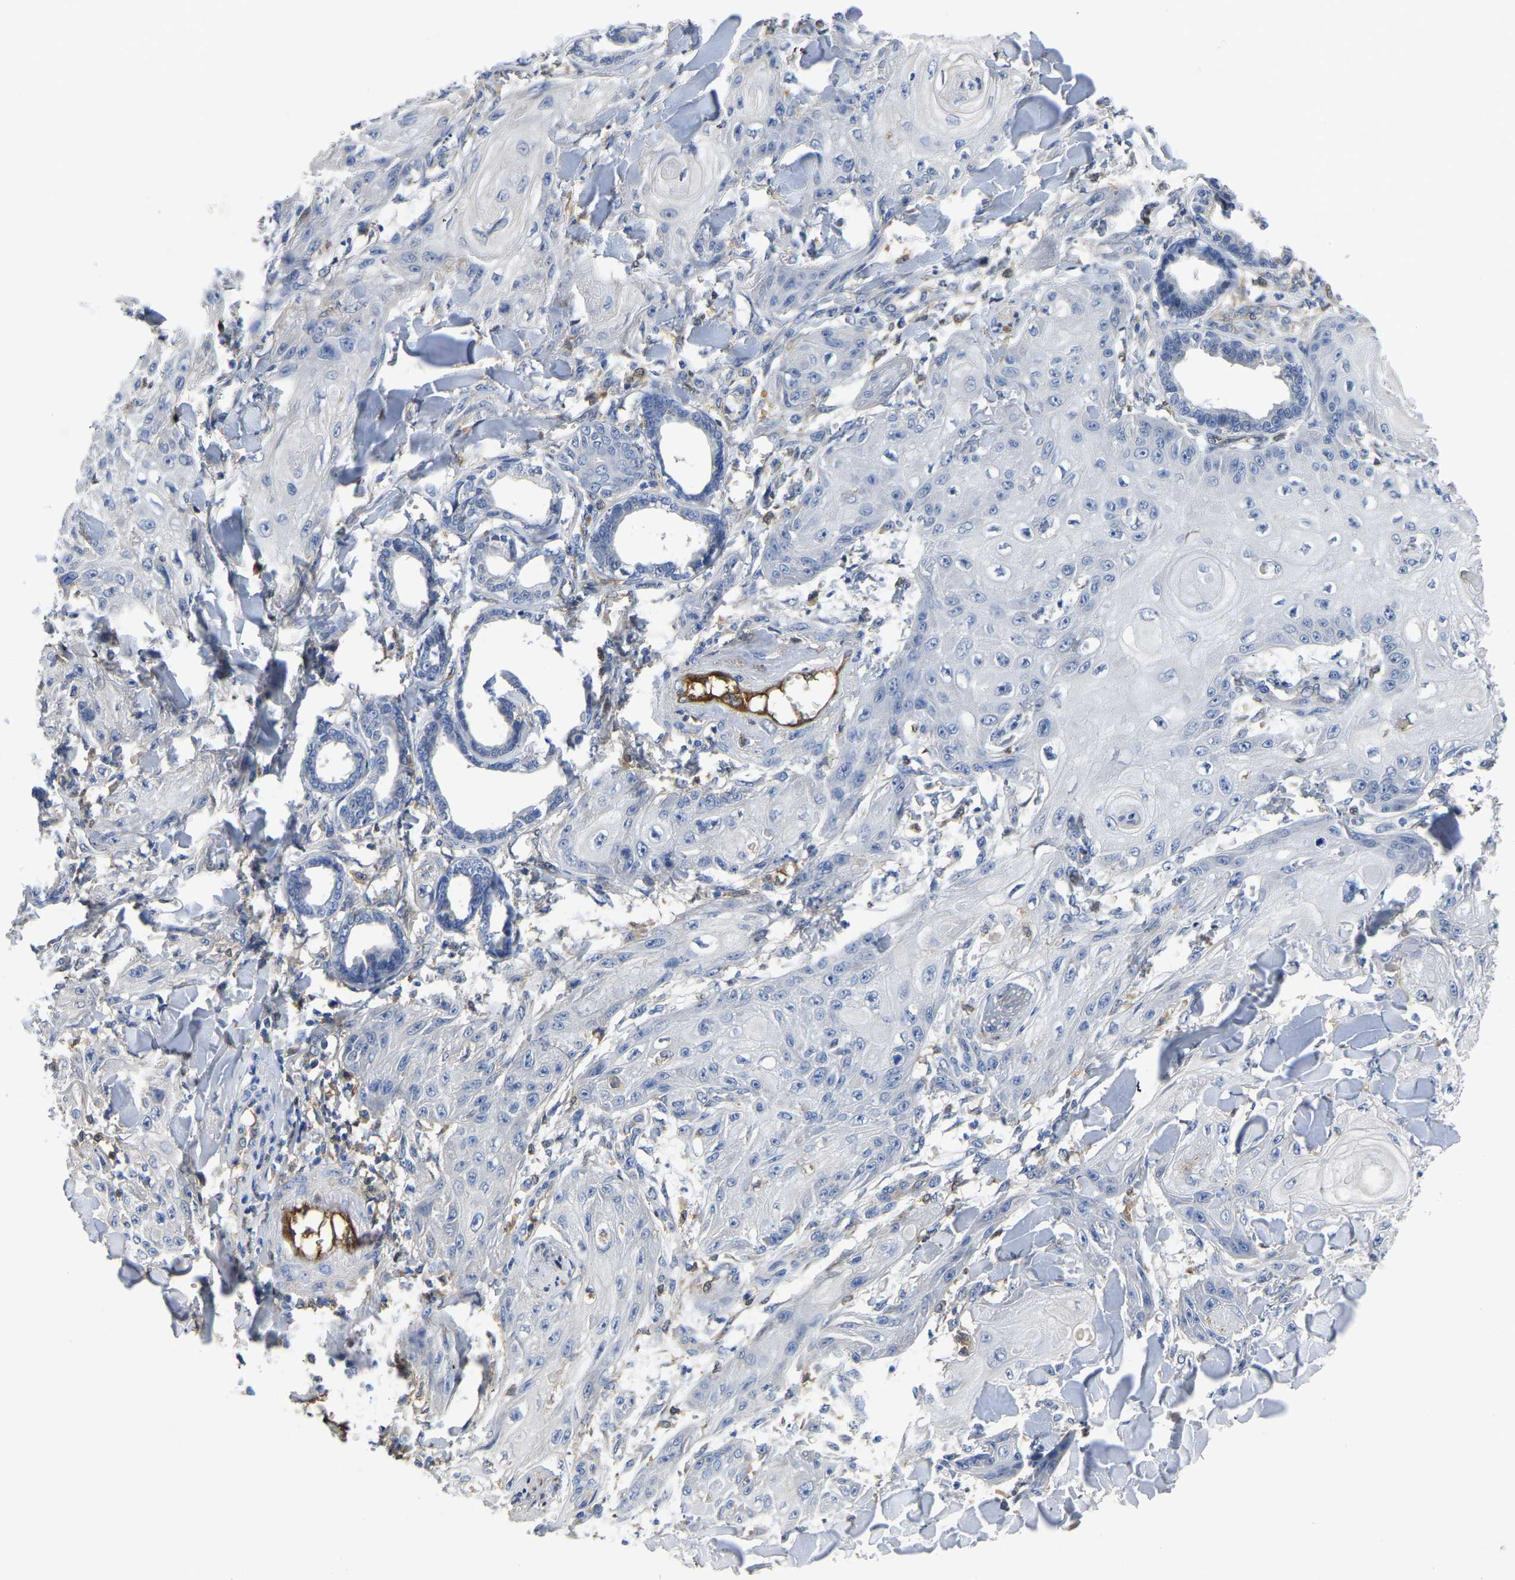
{"staining": {"intensity": "negative", "quantity": "none", "location": "none"}, "tissue": "skin cancer", "cell_type": "Tumor cells", "image_type": "cancer", "snomed": [{"axis": "morphology", "description": "Squamous cell carcinoma, NOS"}, {"axis": "topography", "description": "Skin"}], "caption": "Immunohistochemical staining of human skin cancer displays no significant expression in tumor cells.", "gene": "ATG2B", "patient": {"sex": "male", "age": 74}}